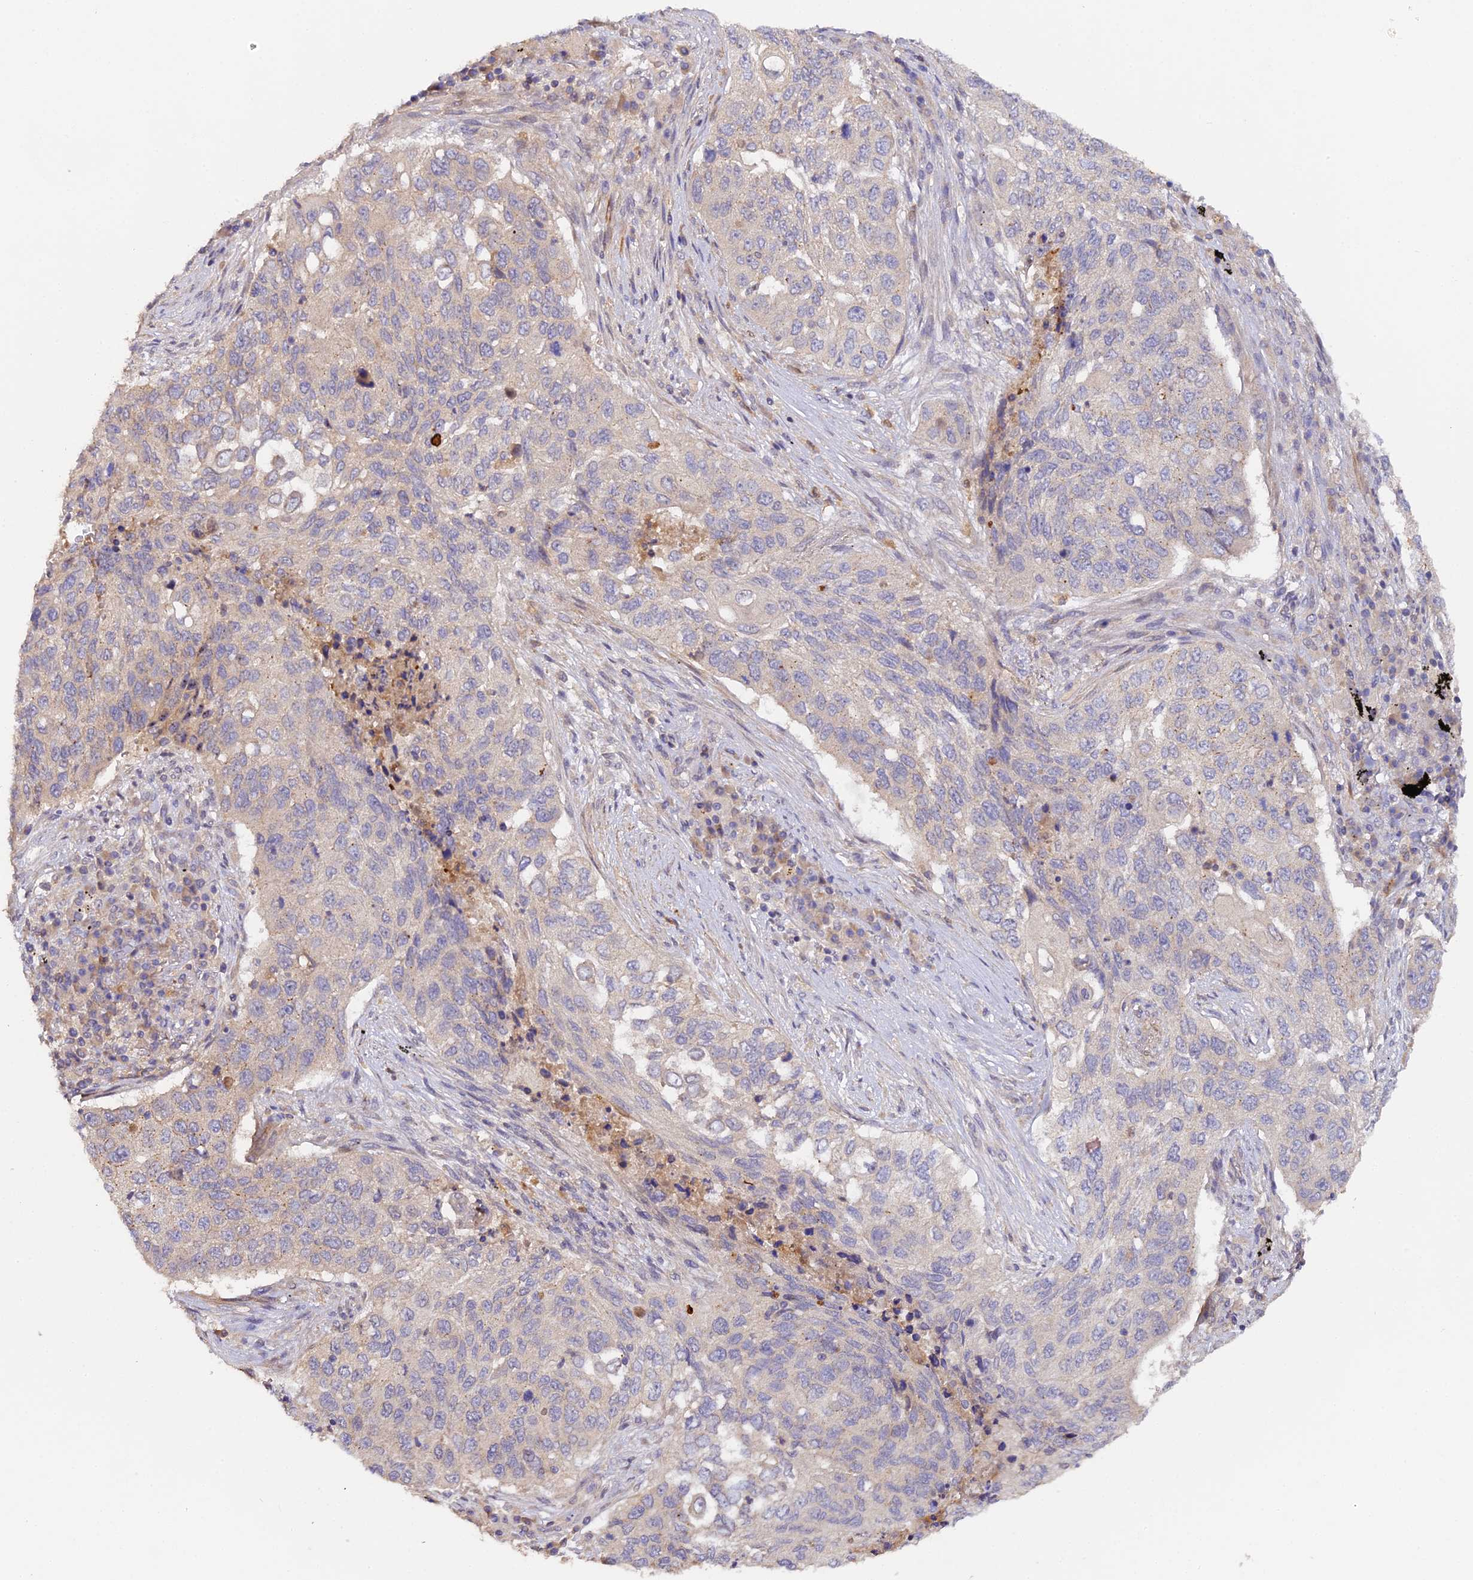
{"staining": {"intensity": "negative", "quantity": "none", "location": "none"}, "tissue": "lung cancer", "cell_type": "Tumor cells", "image_type": "cancer", "snomed": [{"axis": "morphology", "description": "Squamous cell carcinoma, NOS"}, {"axis": "topography", "description": "Lung"}], "caption": "This is an IHC photomicrograph of human lung cancer (squamous cell carcinoma). There is no positivity in tumor cells.", "gene": "TRIM26", "patient": {"sex": "female", "age": 63}}